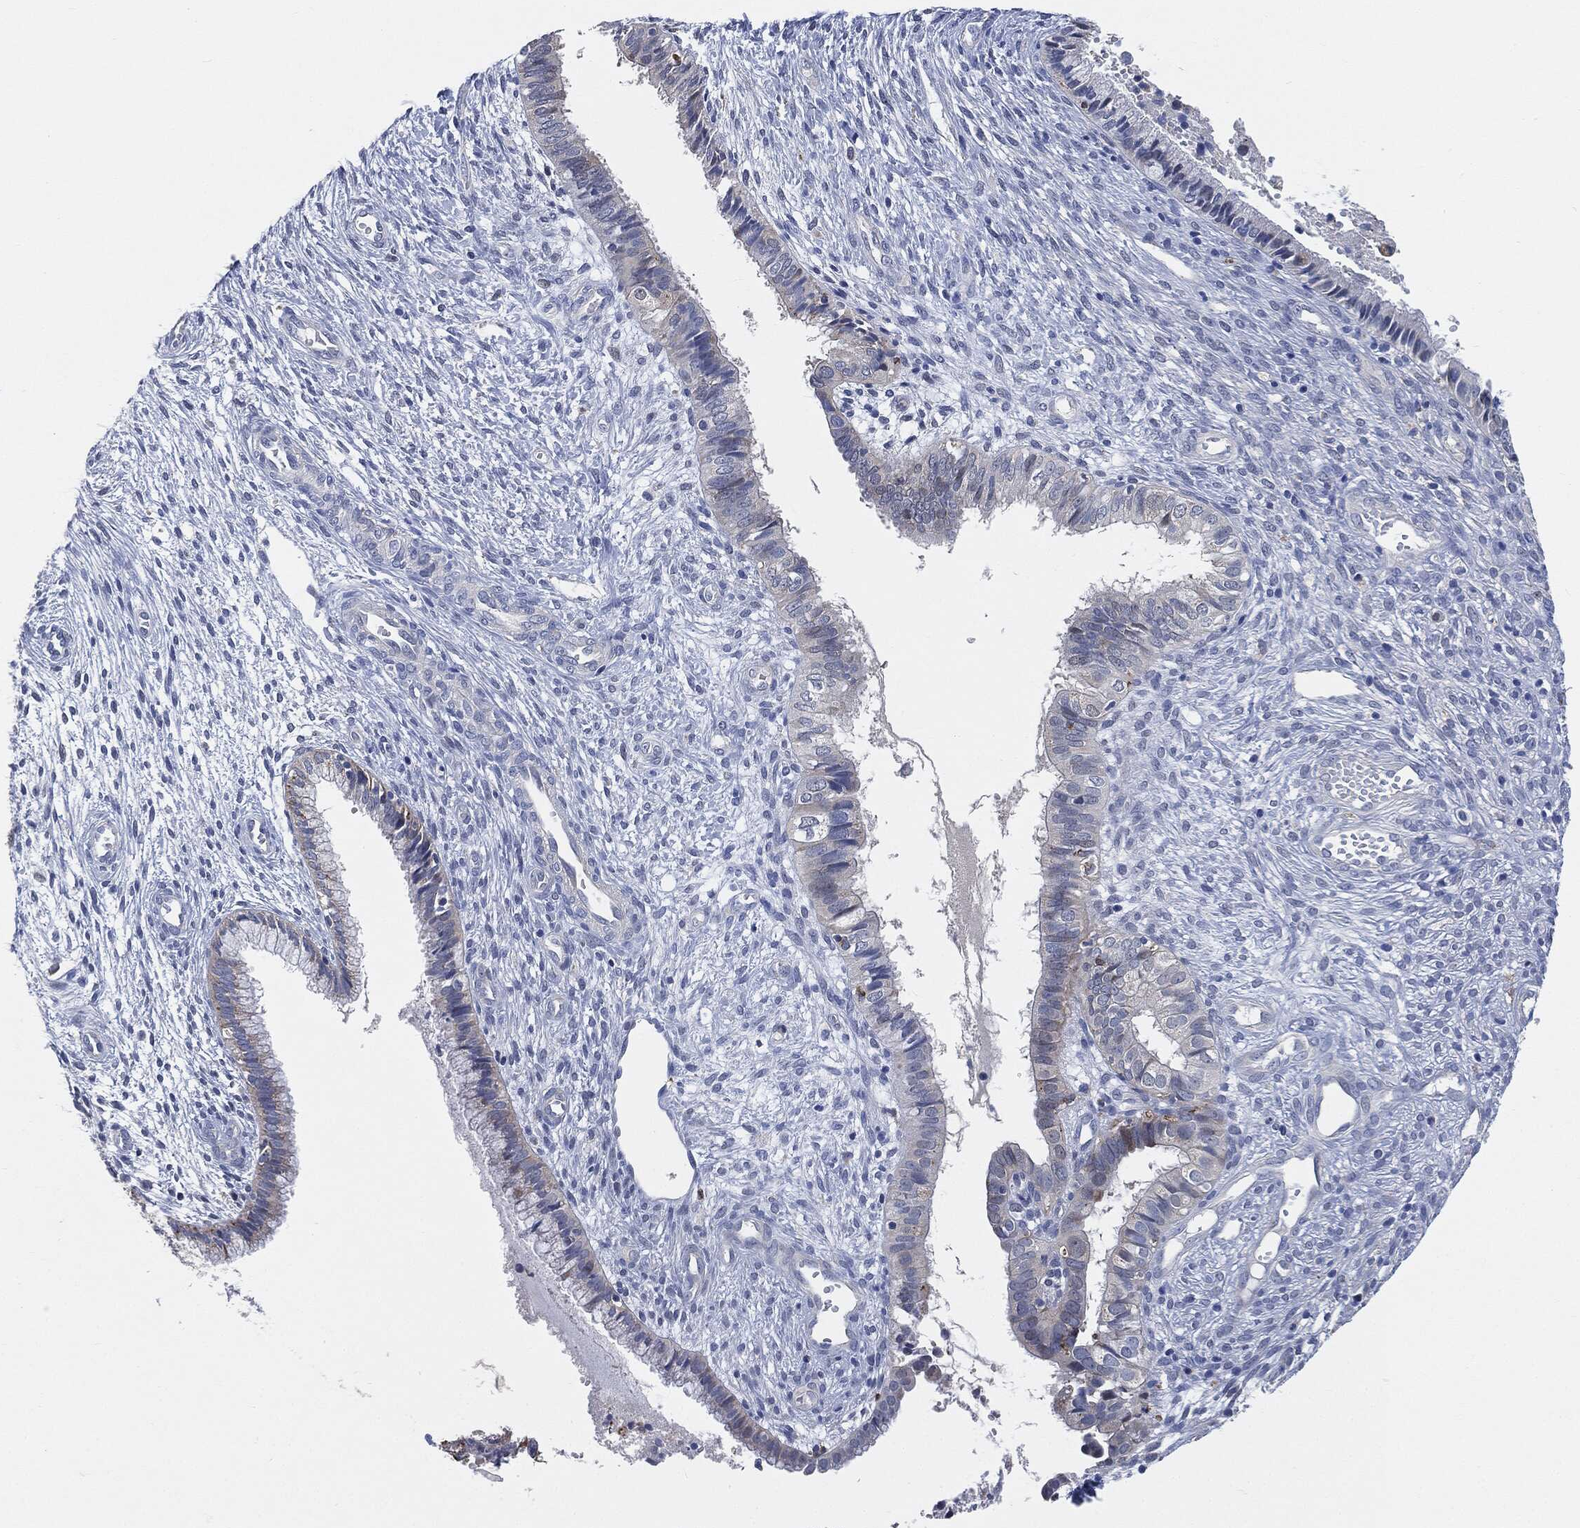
{"staining": {"intensity": "weak", "quantity": "<25%", "location": "cytoplasmic/membranous"}, "tissue": "cervical cancer", "cell_type": "Tumor cells", "image_type": "cancer", "snomed": [{"axis": "morphology", "description": "Normal tissue, NOS"}, {"axis": "morphology", "description": "Squamous cell carcinoma, NOS"}, {"axis": "topography", "description": "Cervix"}], "caption": "Immunohistochemistry photomicrograph of neoplastic tissue: cervical cancer stained with DAB (3,3'-diaminobenzidine) demonstrates no significant protein expression in tumor cells.", "gene": "VSIG4", "patient": {"sex": "female", "age": 39}}